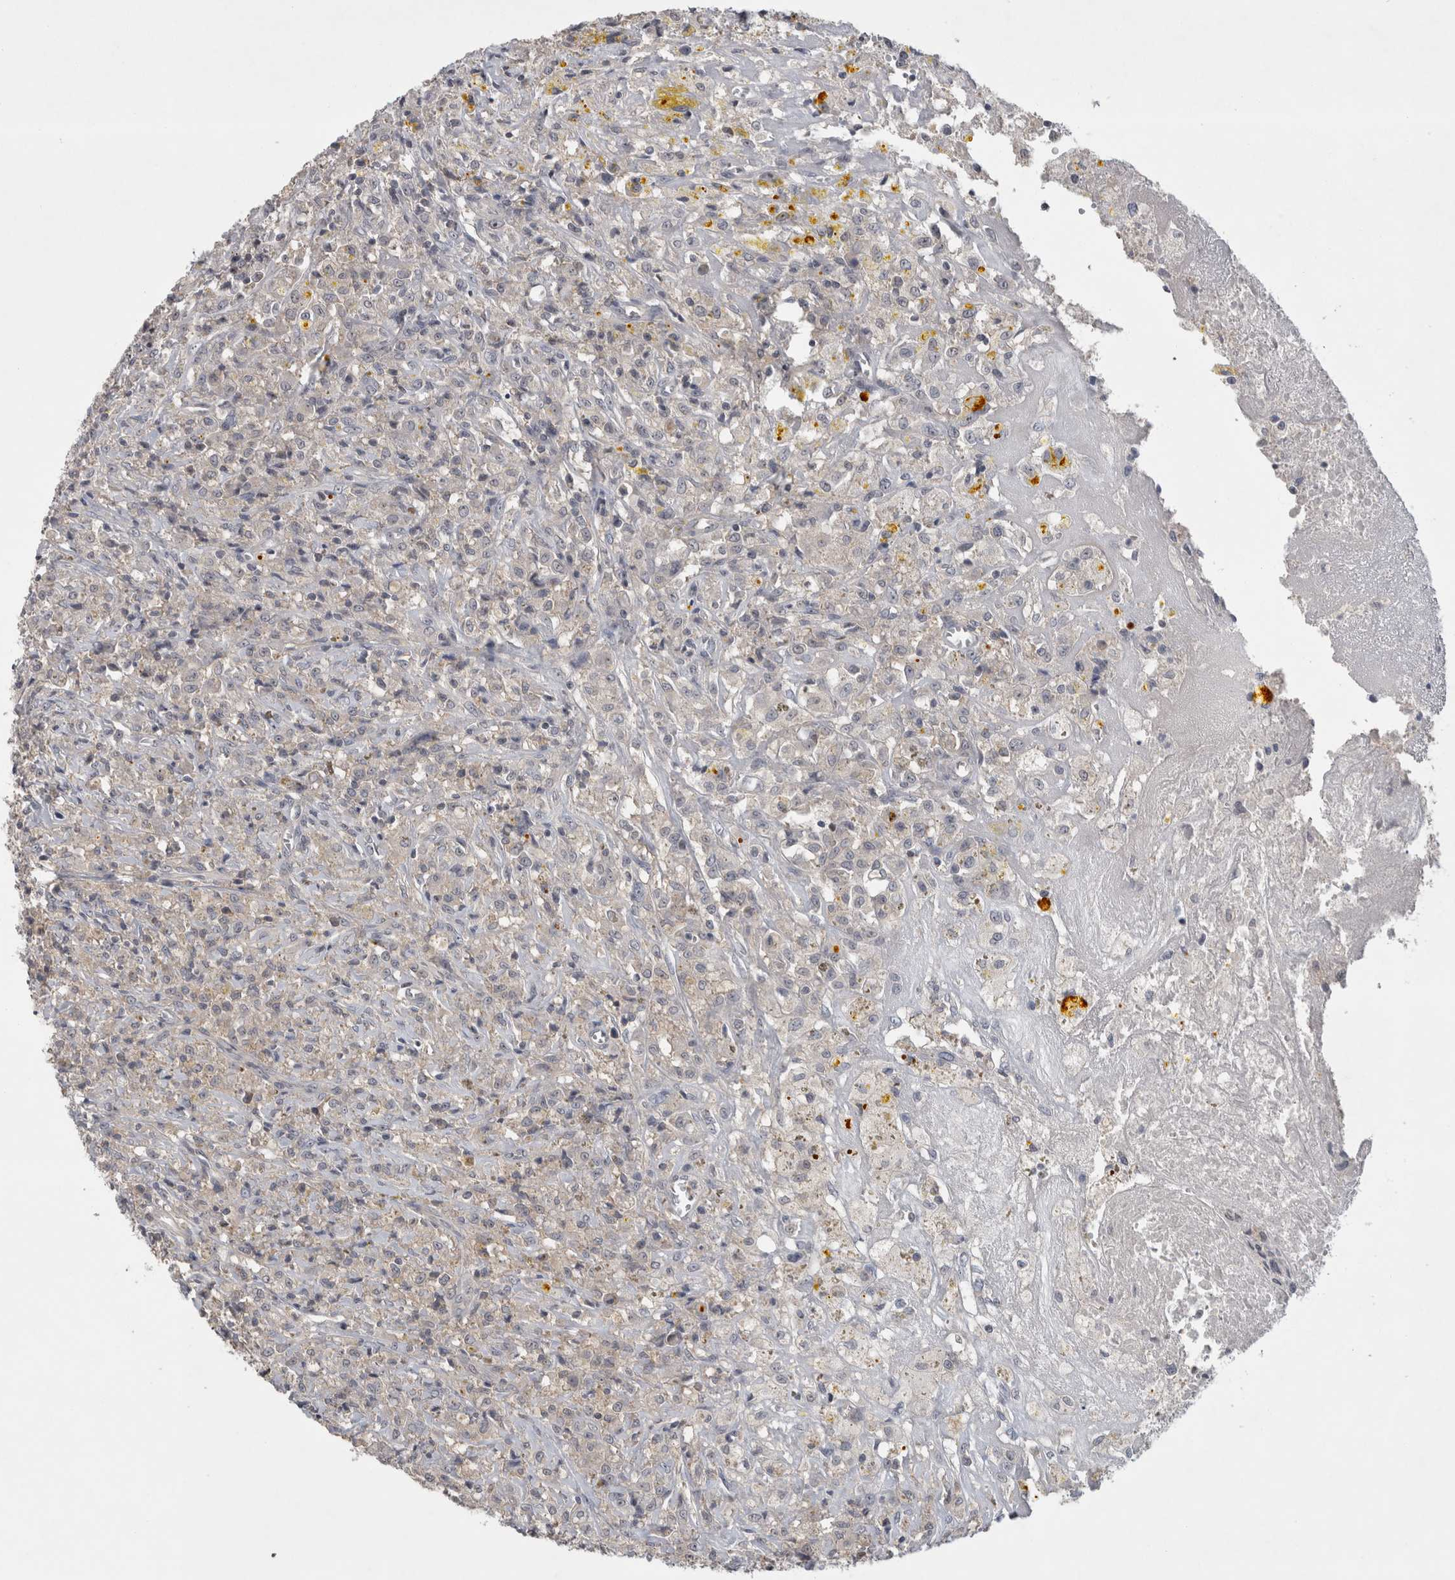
{"staining": {"intensity": "negative", "quantity": "none", "location": "none"}, "tissue": "testis cancer", "cell_type": "Tumor cells", "image_type": "cancer", "snomed": [{"axis": "morphology", "description": "Carcinoma, Embryonal, NOS"}, {"axis": "topography", "description": "Testis"}], "caption": "There is no significant expression in tumor cells of testis embryonal carcinoma.", "gene": "RBM28", "patient": {"sex": "male", "age": 2}}